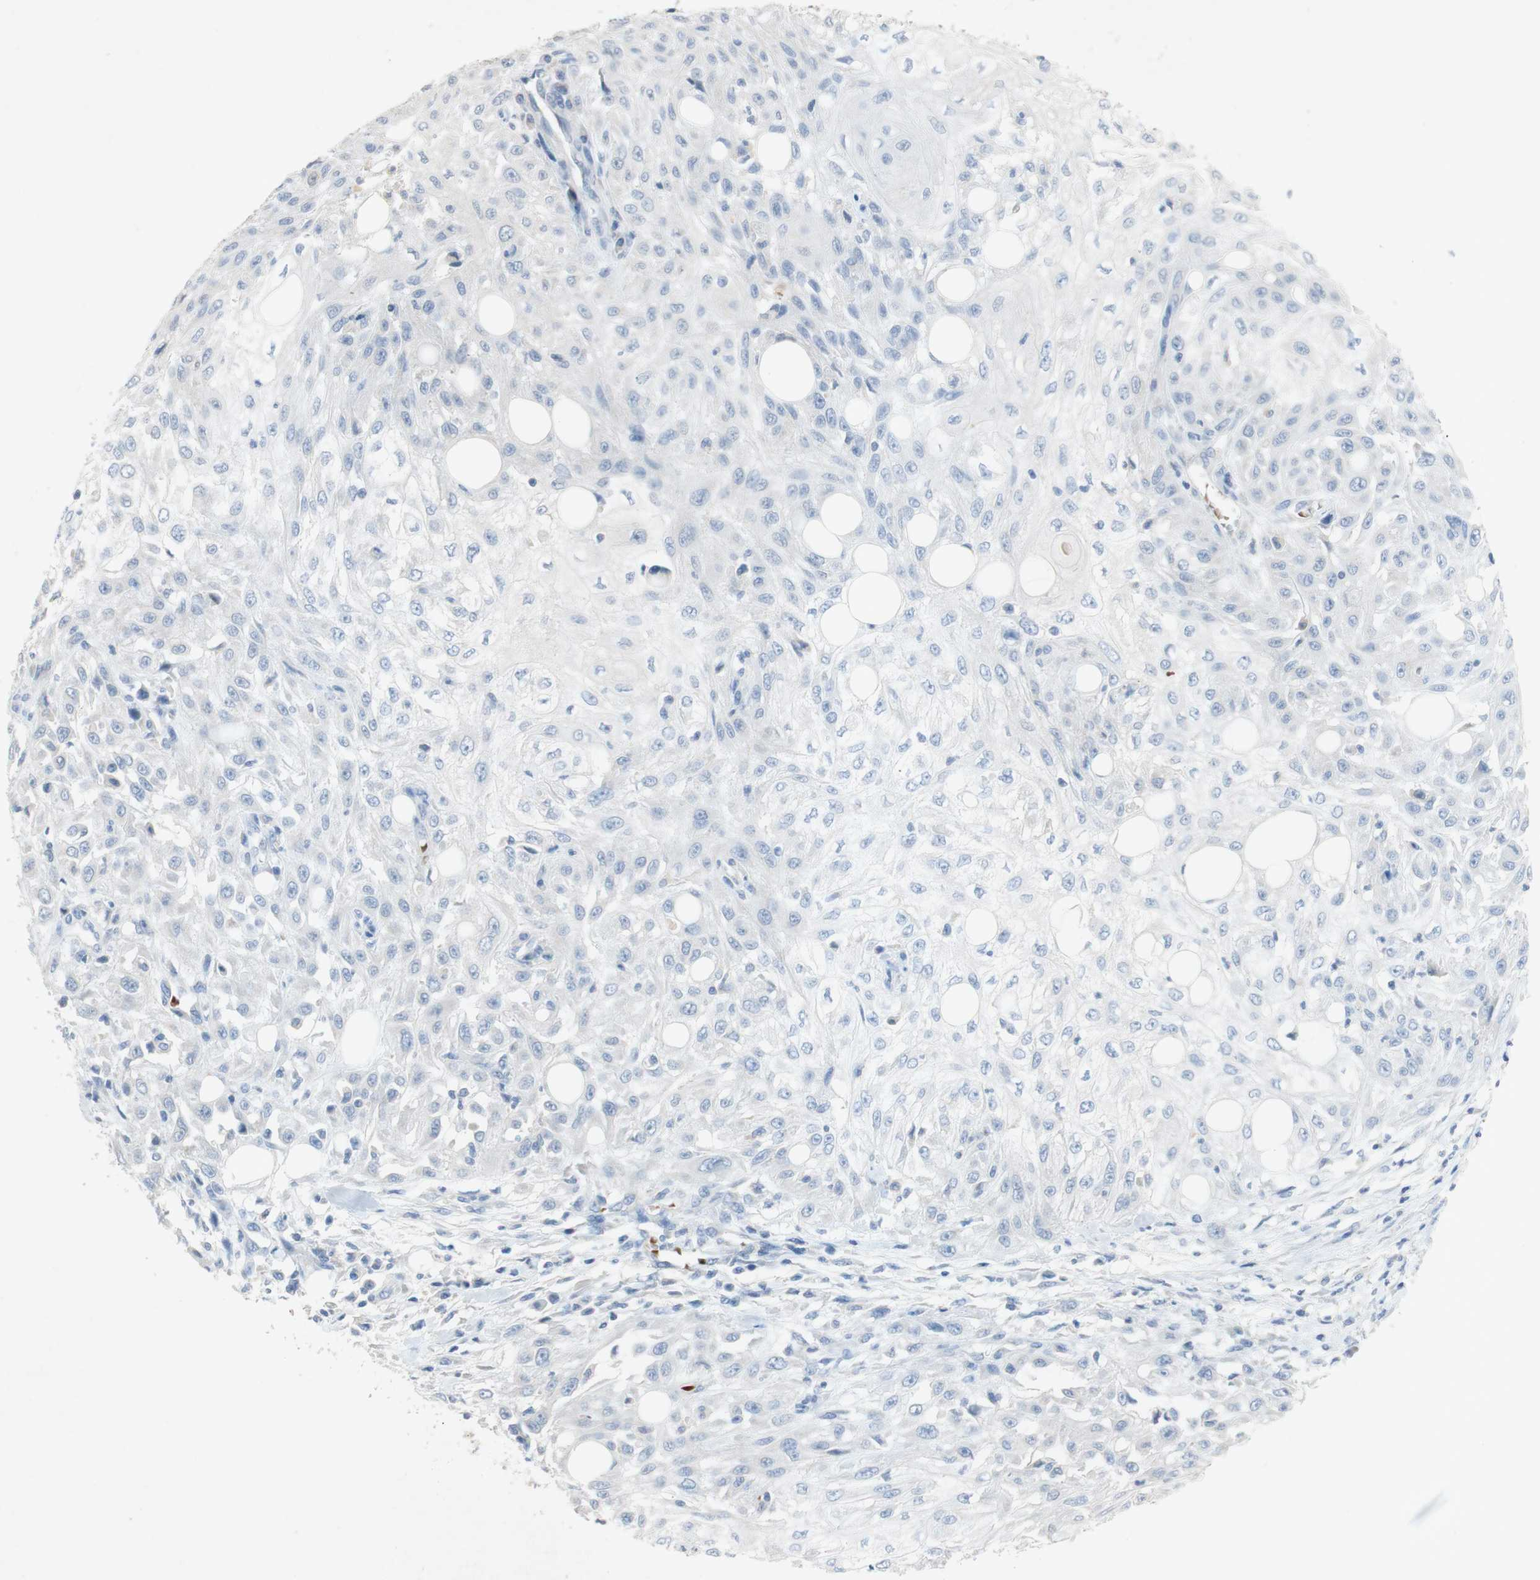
{"staining": {"intensity": "negative", "quantity": "none", "location": "none"}, "tissue": "skin cancer", "cell_type": "Tumor cells", "image_type": "cancer", "snomed": [{"axis": "morphology", "description": "Squamous cell carcinoma, NOS"}, {"axis": "topography", "description": "Skin"}], "caption": "Protein analysis of skin cancer demonstrates no significant staining in tumor cells.", "gene": "EPO", "patient": {"sex": "male", "age": 75}}